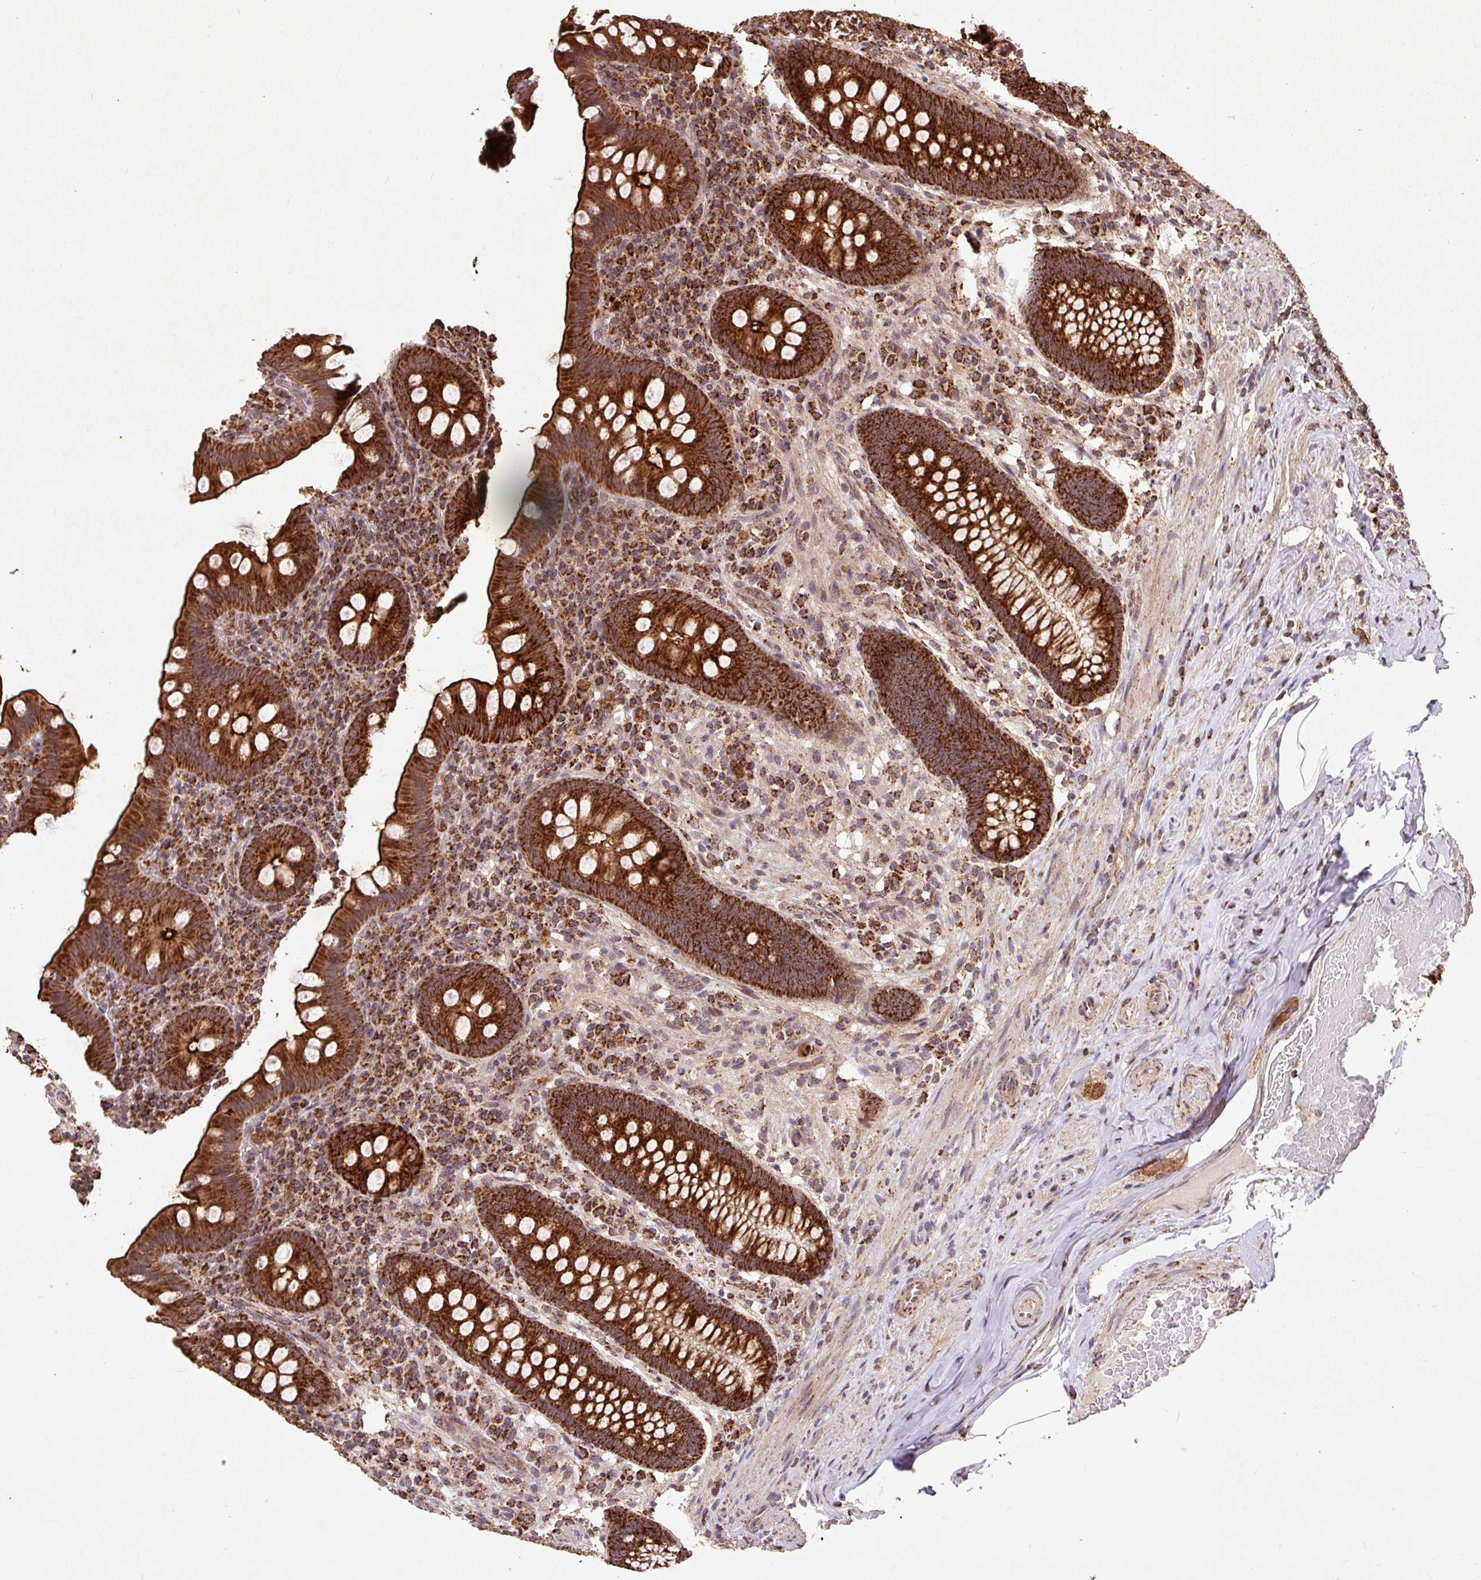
{"staining": {"intensity": "strong", "quantity": ">75%", "location": "cytoplasmic/membranous"}, "tissue": "appendix", "cell_type": "Glandular cells", "image_type": "normal", "snomed": [{"axis": "morphology", "description": "Normal tissue, NOS"}, {"axis": "topography", "description": "Appendix"}], "caption": "Appendix stained with a brown dye shows strong cytoplasmic/membranous positive staining in about >75% of glandular cells.", "gene": "ATP5F1A", "patient": {"sex": "male", "age": 71}}